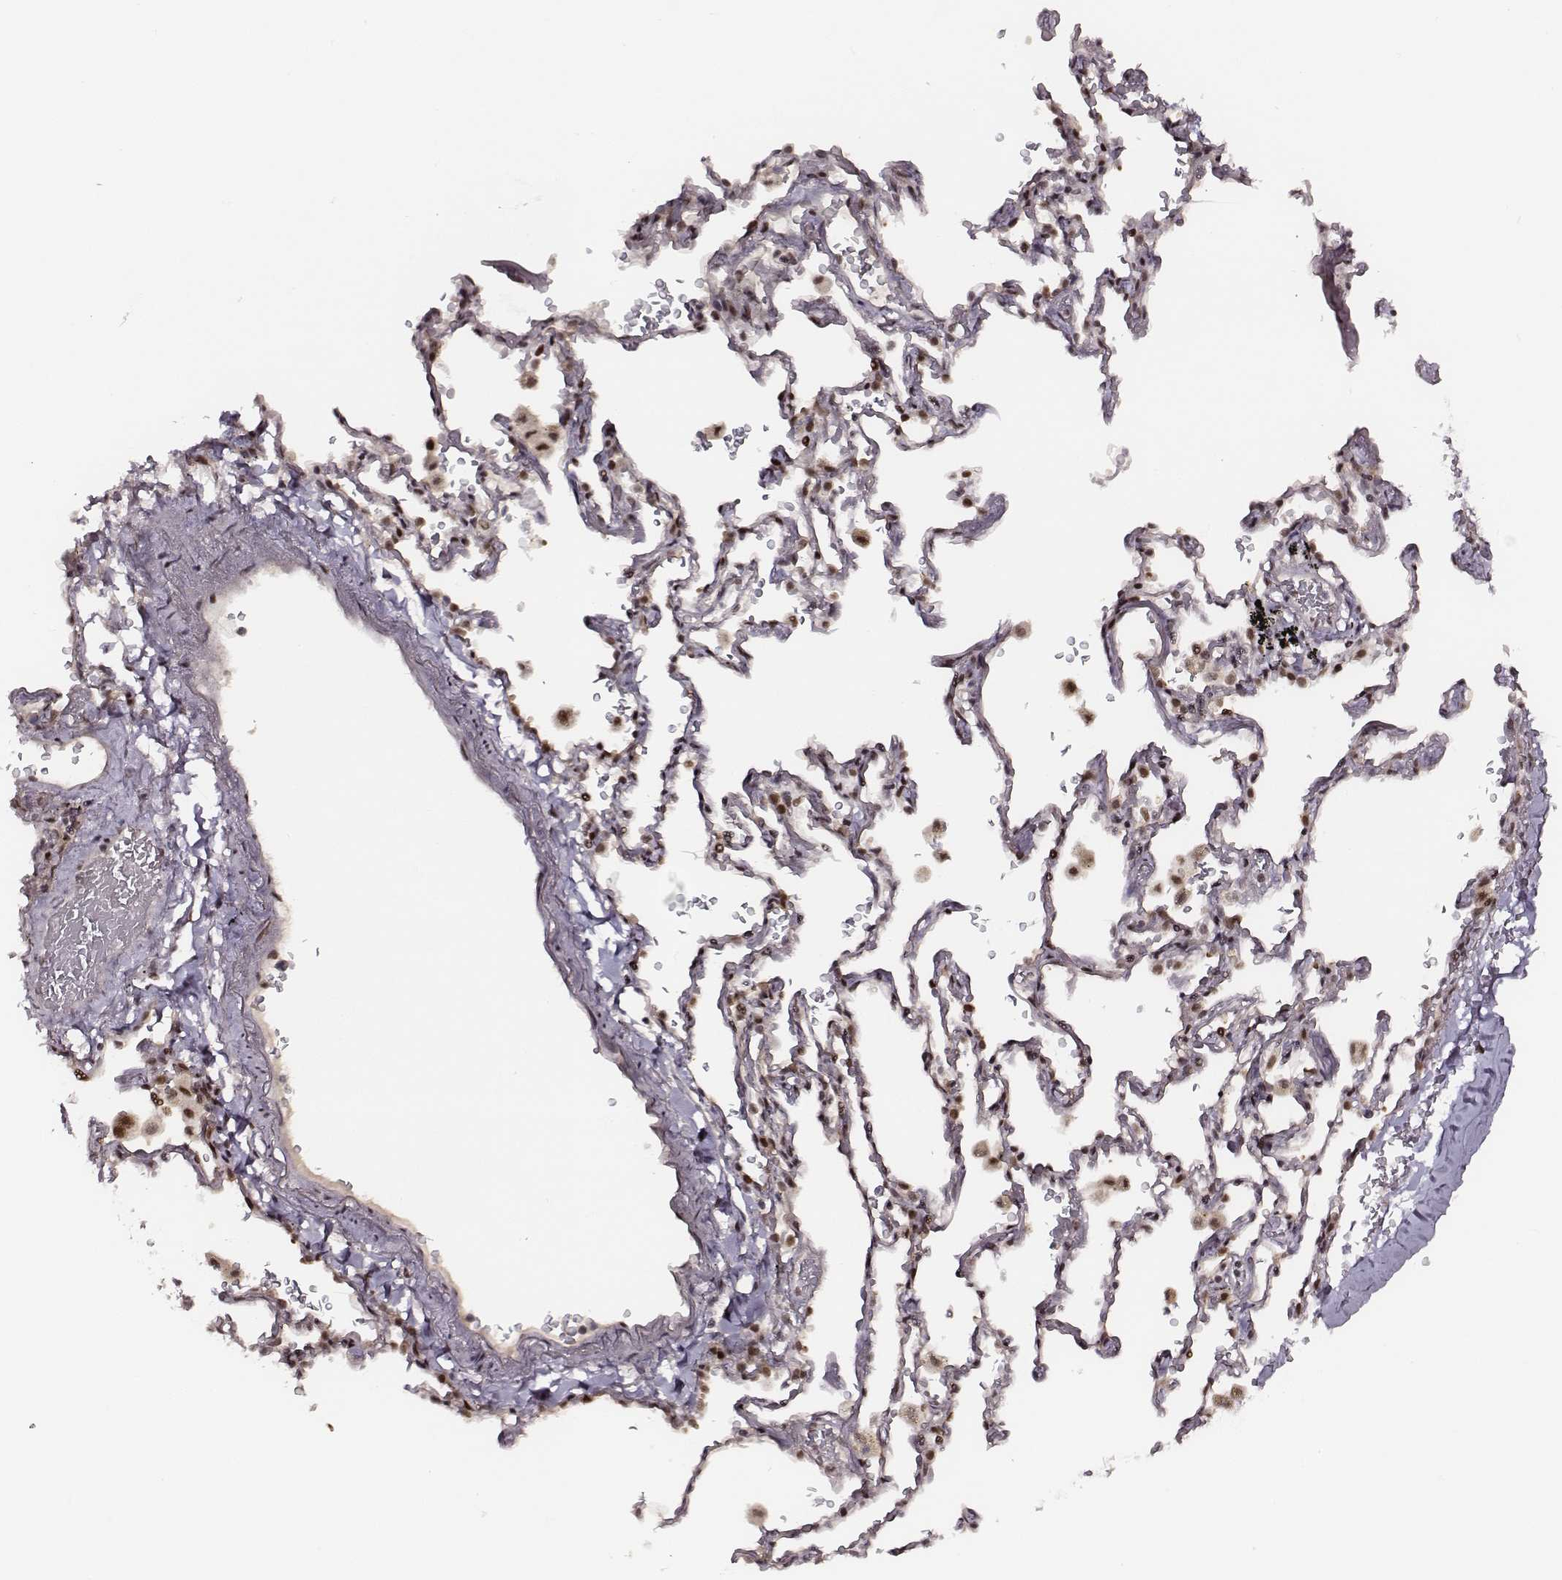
{"staining": {"intensity": "strong", "quantity": ">75%", "location": "nuclear"}, "tissue": "adipose tissue", "cell_type": "Adipocytes", "image_type": "normal", "snomed": [{"axis": "morphology", "description": "Normal tissue, NOS"}, {"axis": "topography", "description": "Cartilage tissue"}, {"axis": "topography", "description": "Bronchus"}, {"axis": "topography", "description": "Peripheral nerve tissue"}], "caption": "Strong nuclear protein staining is identified in about >75% of adipocytes in adipose tissue. (DAB (3,3'-diaminobenzidine) IHC, brown staining for protein, blue staining for nuclei).", "gene": "PPARA", "patient": {"sex": "male", "age": 67}}